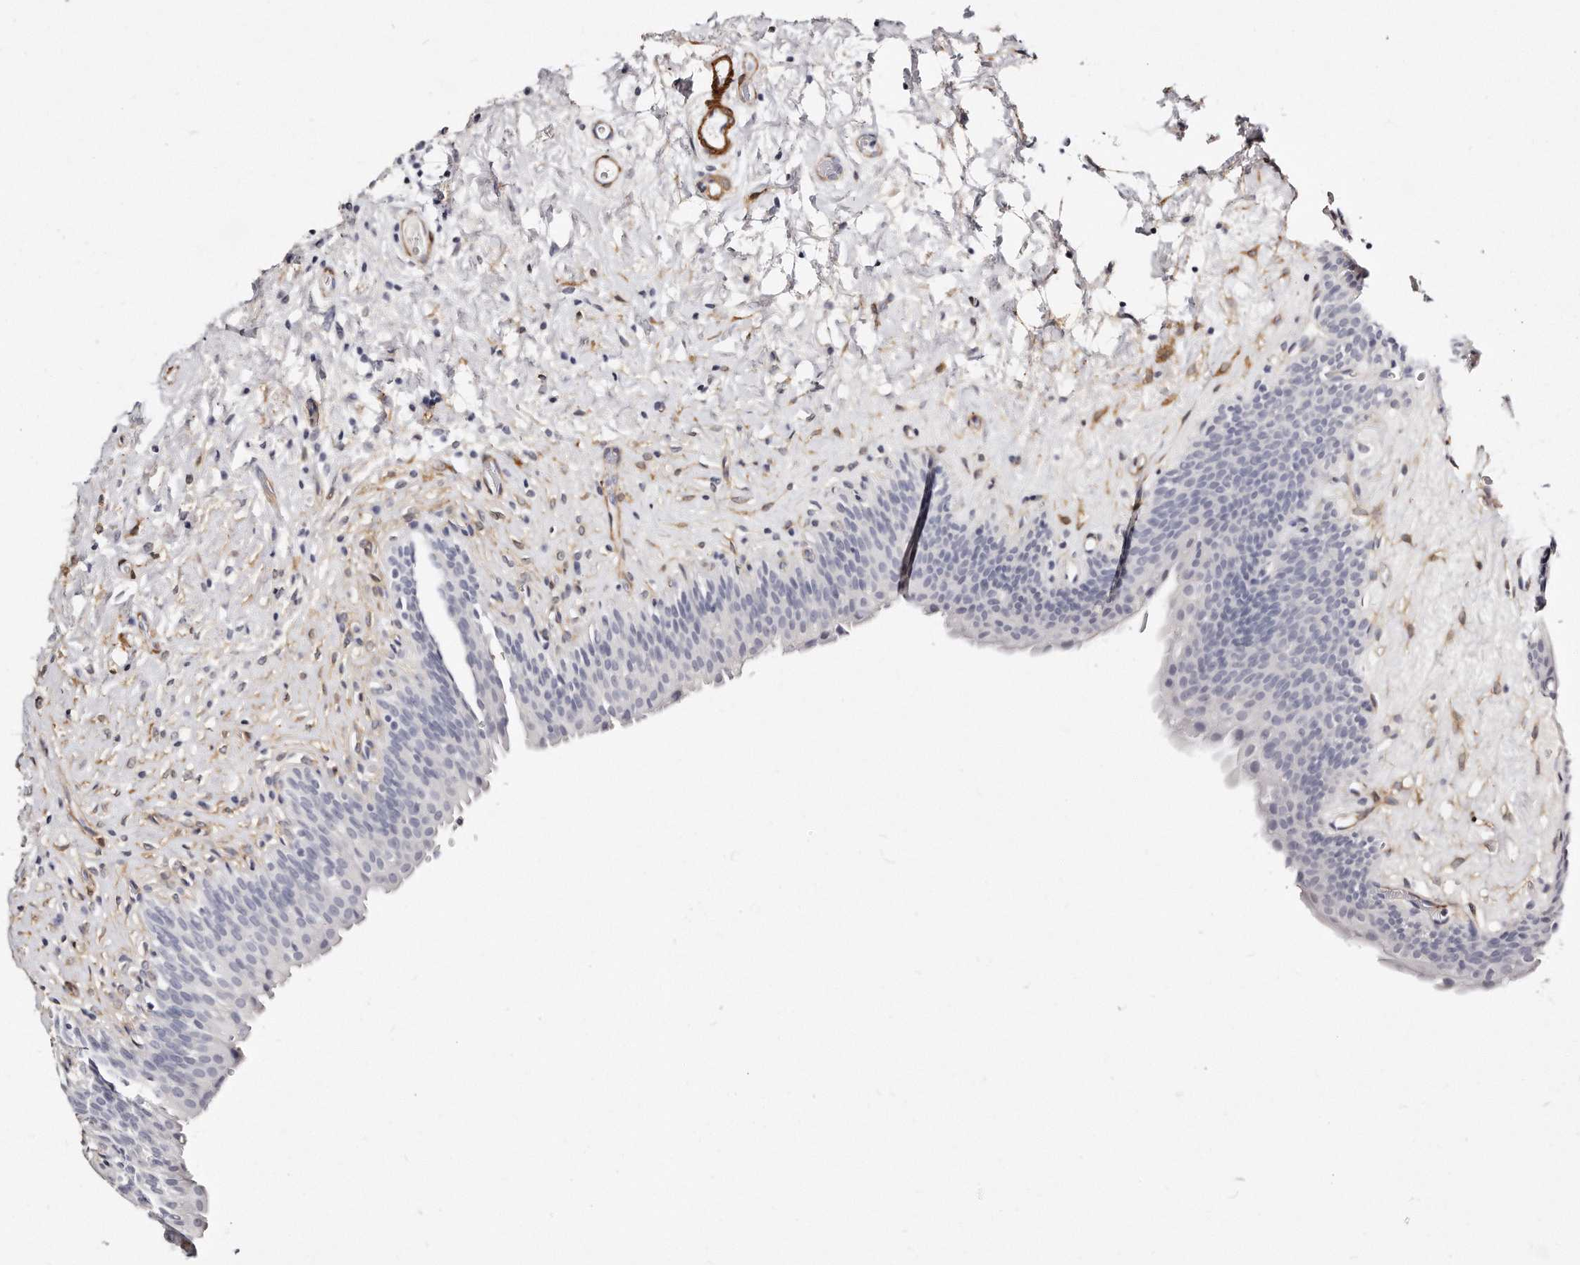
{"staining": {"intensity": "negative", "quantity": "none", "location": "none"}, "tissue": "urinary bladder", "cell_type": "Urothelial cells", "image_type": "normal", "snomed": [{"axis": "morphology", "description": "Normal tissue, NOS"}, {"axis": "topography", "description": "Urinary bladder"}], "caption": "Immunohistochemical staining of normal urinary bladder demonstrates no significant expression in urothelial cells. (DAB IHC with hematoxylin counter stain).", "gene": "LMOD1", "patient": {"sex": "male", "age": 83}}